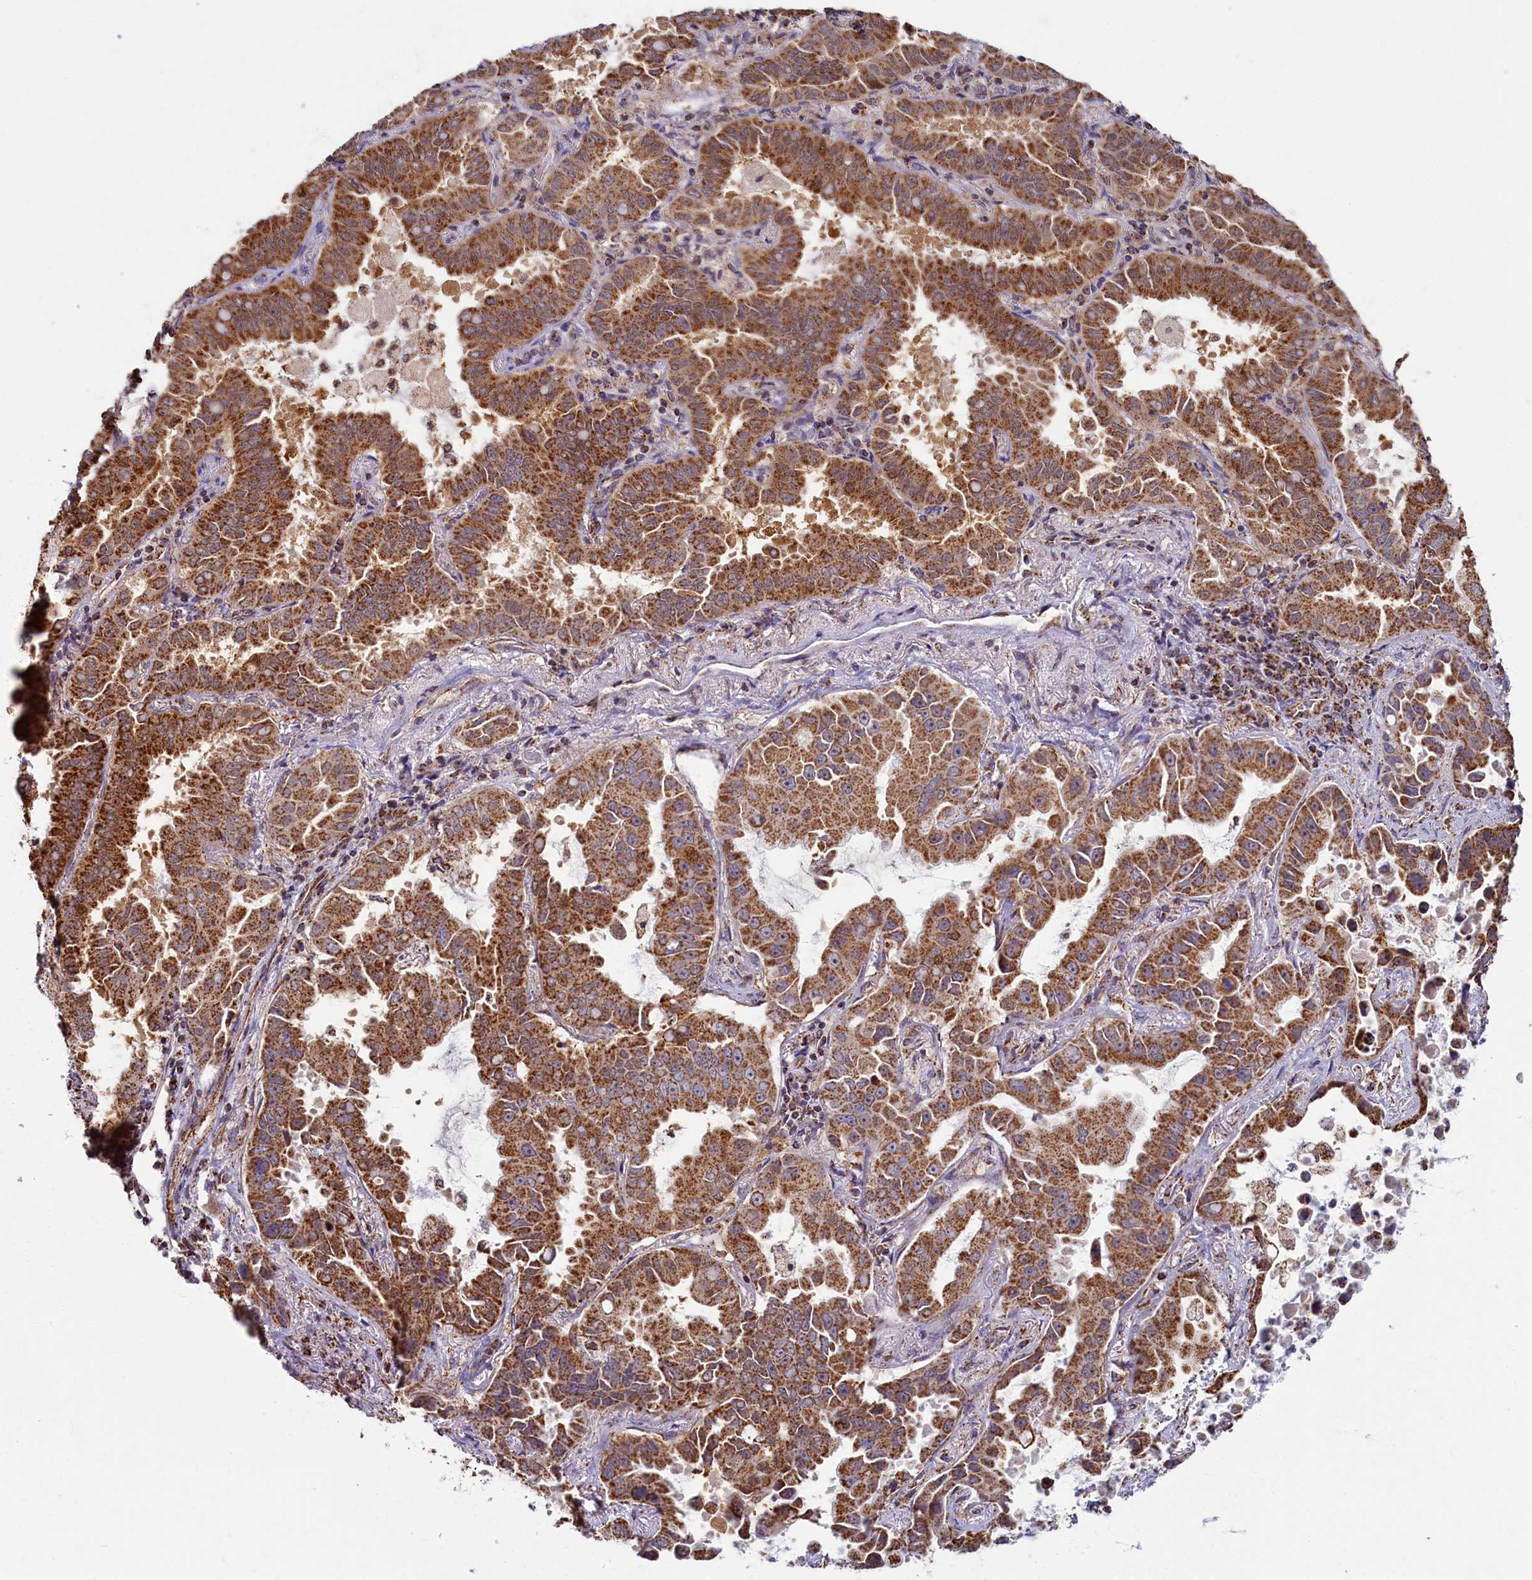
{"staining": {"intensity": "moderate", "quantity": ">75%", "location": "cytoplasmic/membranous"}, "tissue": "lung cancer", "cell_type": "Tumor cells", "image_type": "cancer", "snomed": [{"axis": "morphology", "description": "Adenocarcinoma, NOS"}, {"axis": "topography", "description": "Lung"}], "caption": "Lung cancer was stained to show a protein in brown. There is medium levels of moderate cytoplasmic/membranous positivity in approximately >75% of tumor cells.", "gene": "SPR", "patient": {"sex": "male", "age": 64}}